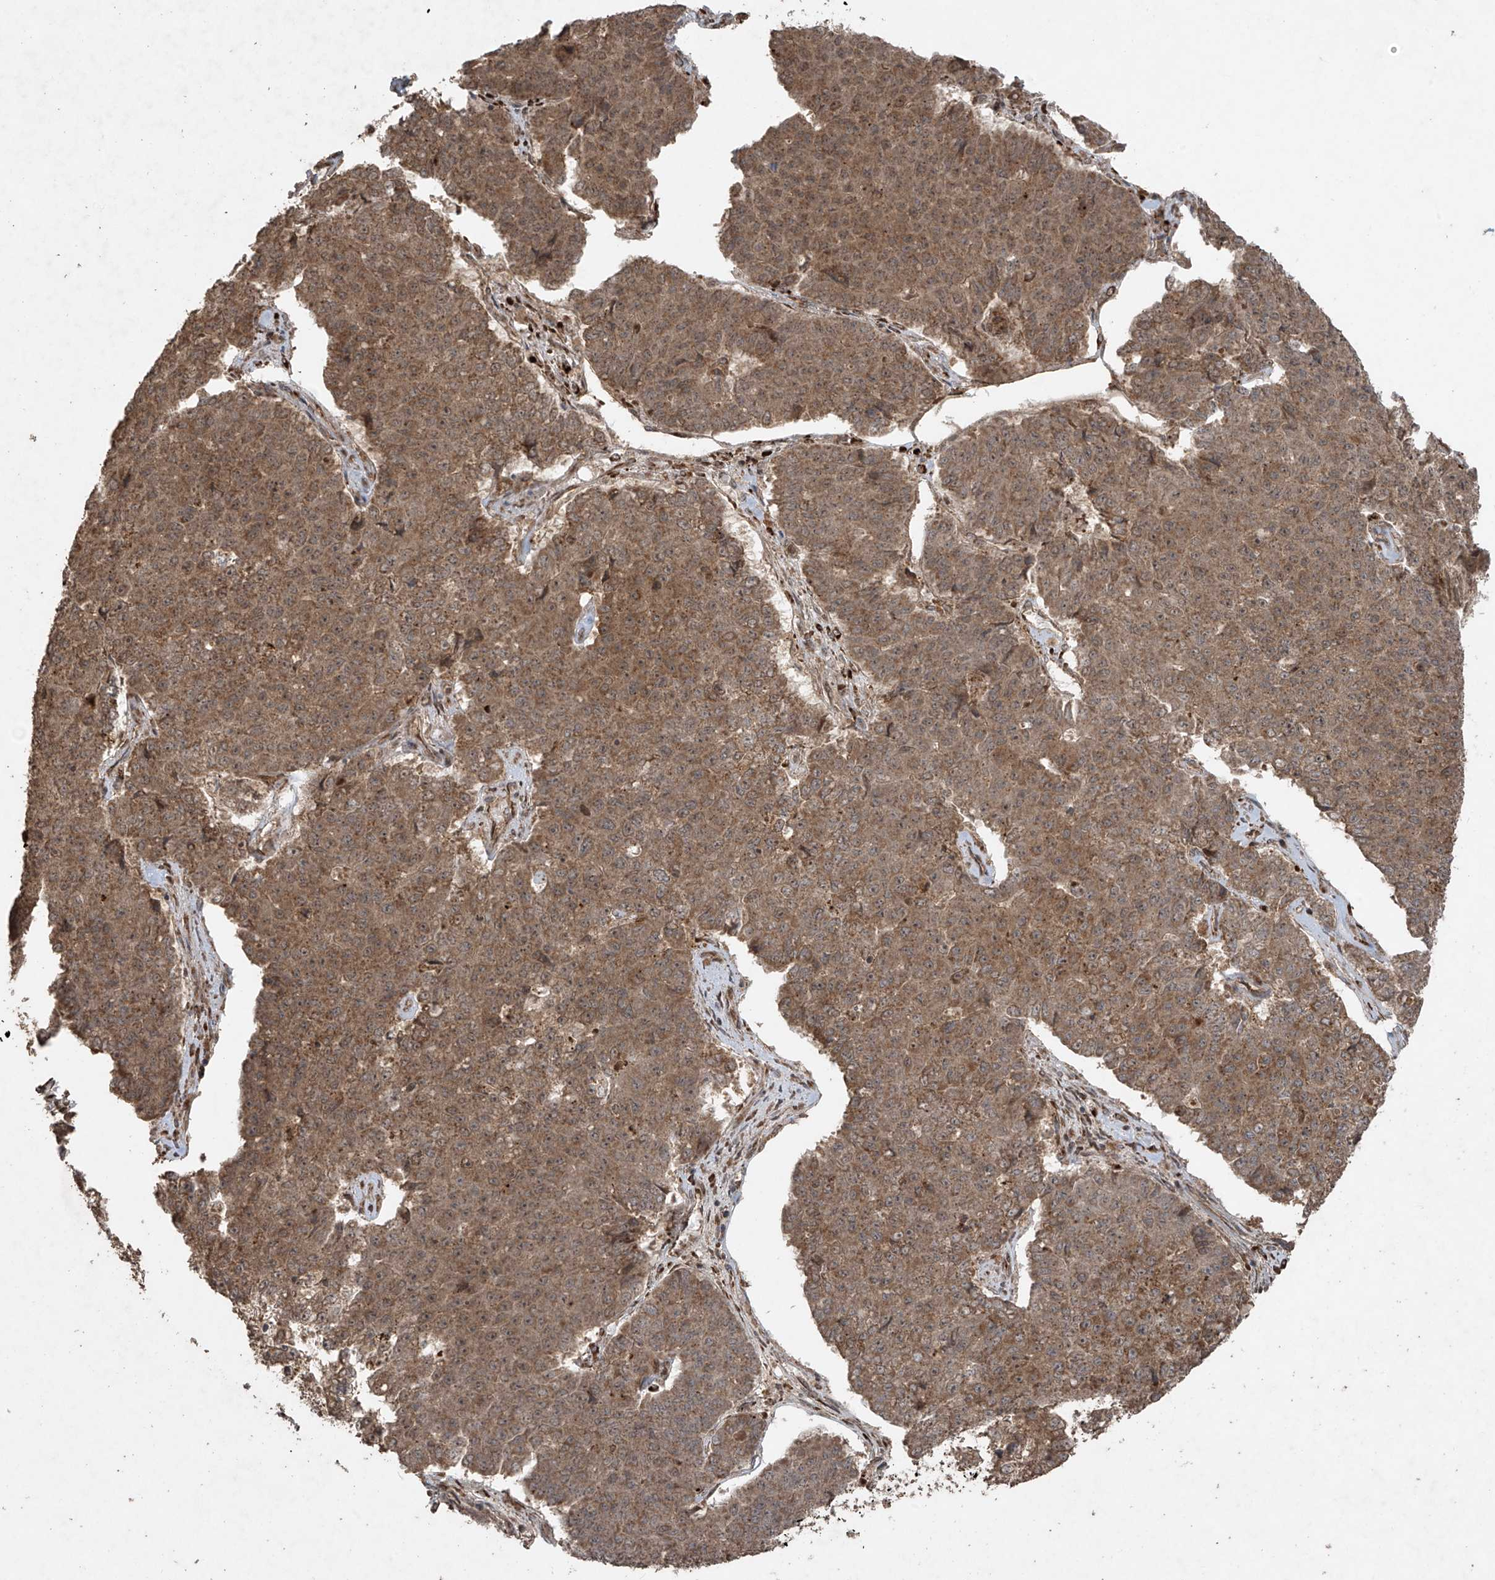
{"staining": {"intensity": "moderate", "quantity": ">75%", "location": "cytoplasmic/membranous"}, "tissue": "pancreatic cancer", "cell_type": "Tumor cells", "image_type": "cancer", "snomed": [{"axis": "morphology", "description": "Adenocarcinoma, NOS"}, {"axis": "topography", "description": "Pancreas"}], "caption": "Pancreatic cancer (adenocarcinoma) stained with DAB (3,3'-diaminobenzidine) IHC exhibits medium levels of moderate cytoplasmic/membranous positivity in approximately >75% of tumor cells.", "gene": "PGPEP1", "patient": {"sex": "male", "age": 50}}